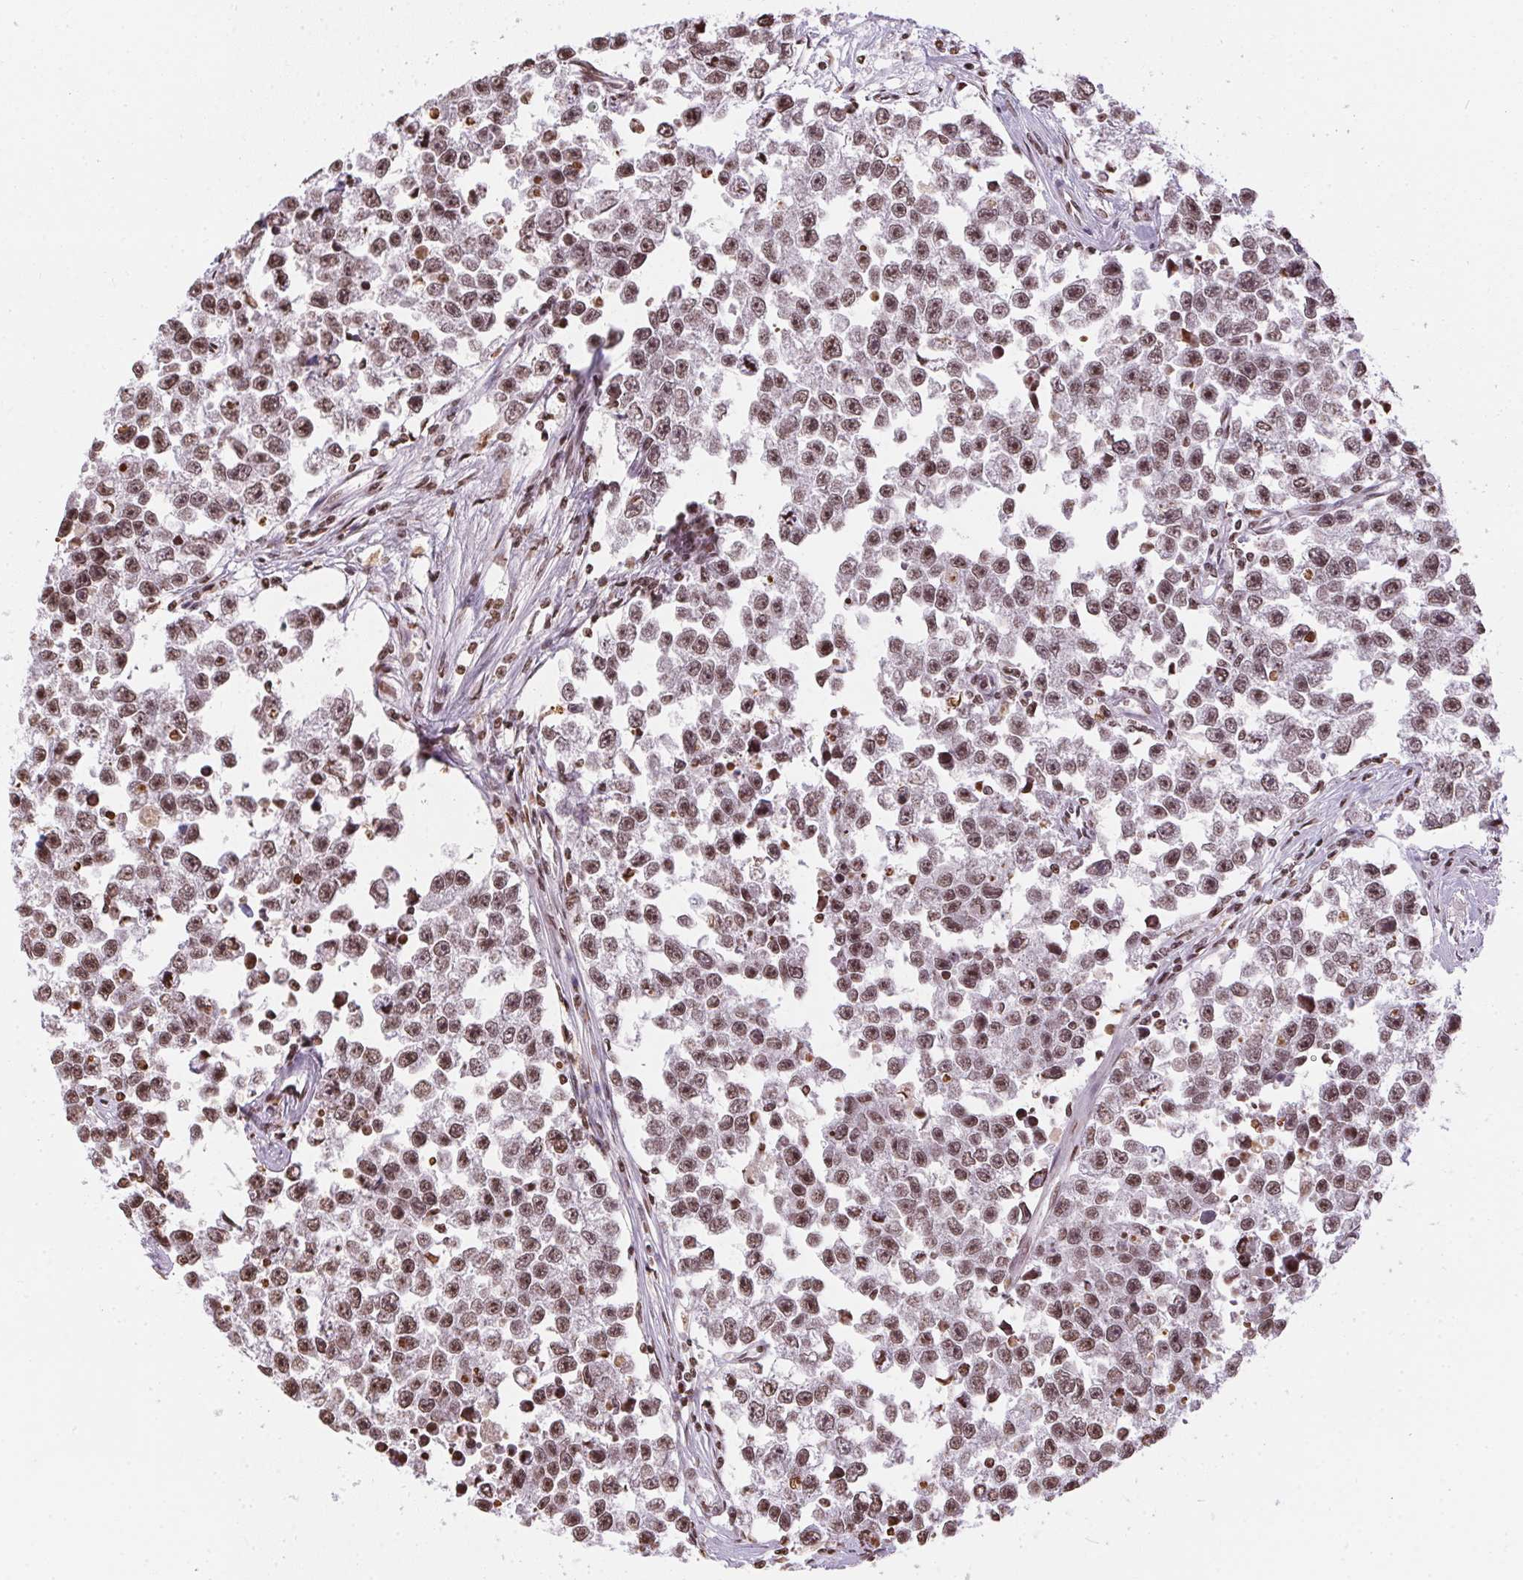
{"staining": {"intensity": "moderate", "quantity": ">75%", "location": "nuclear"}, "tissue": "testis cancer", "cell_type": "Tumor cells", "image_type": "cancer", "snomed": [{"axis": "morphology", "description": "Seminoma, NOS"}, {"axis": "topography", "description": "Testis"}], "caption": "A histopathology image showing moderate nuclear expression in about >75% of tumor cells in seminoma (testis), as visualized by brown immunohistochemical staining.", "gene": "RNF181", "patient": {"sex": "male", "age": 26}}